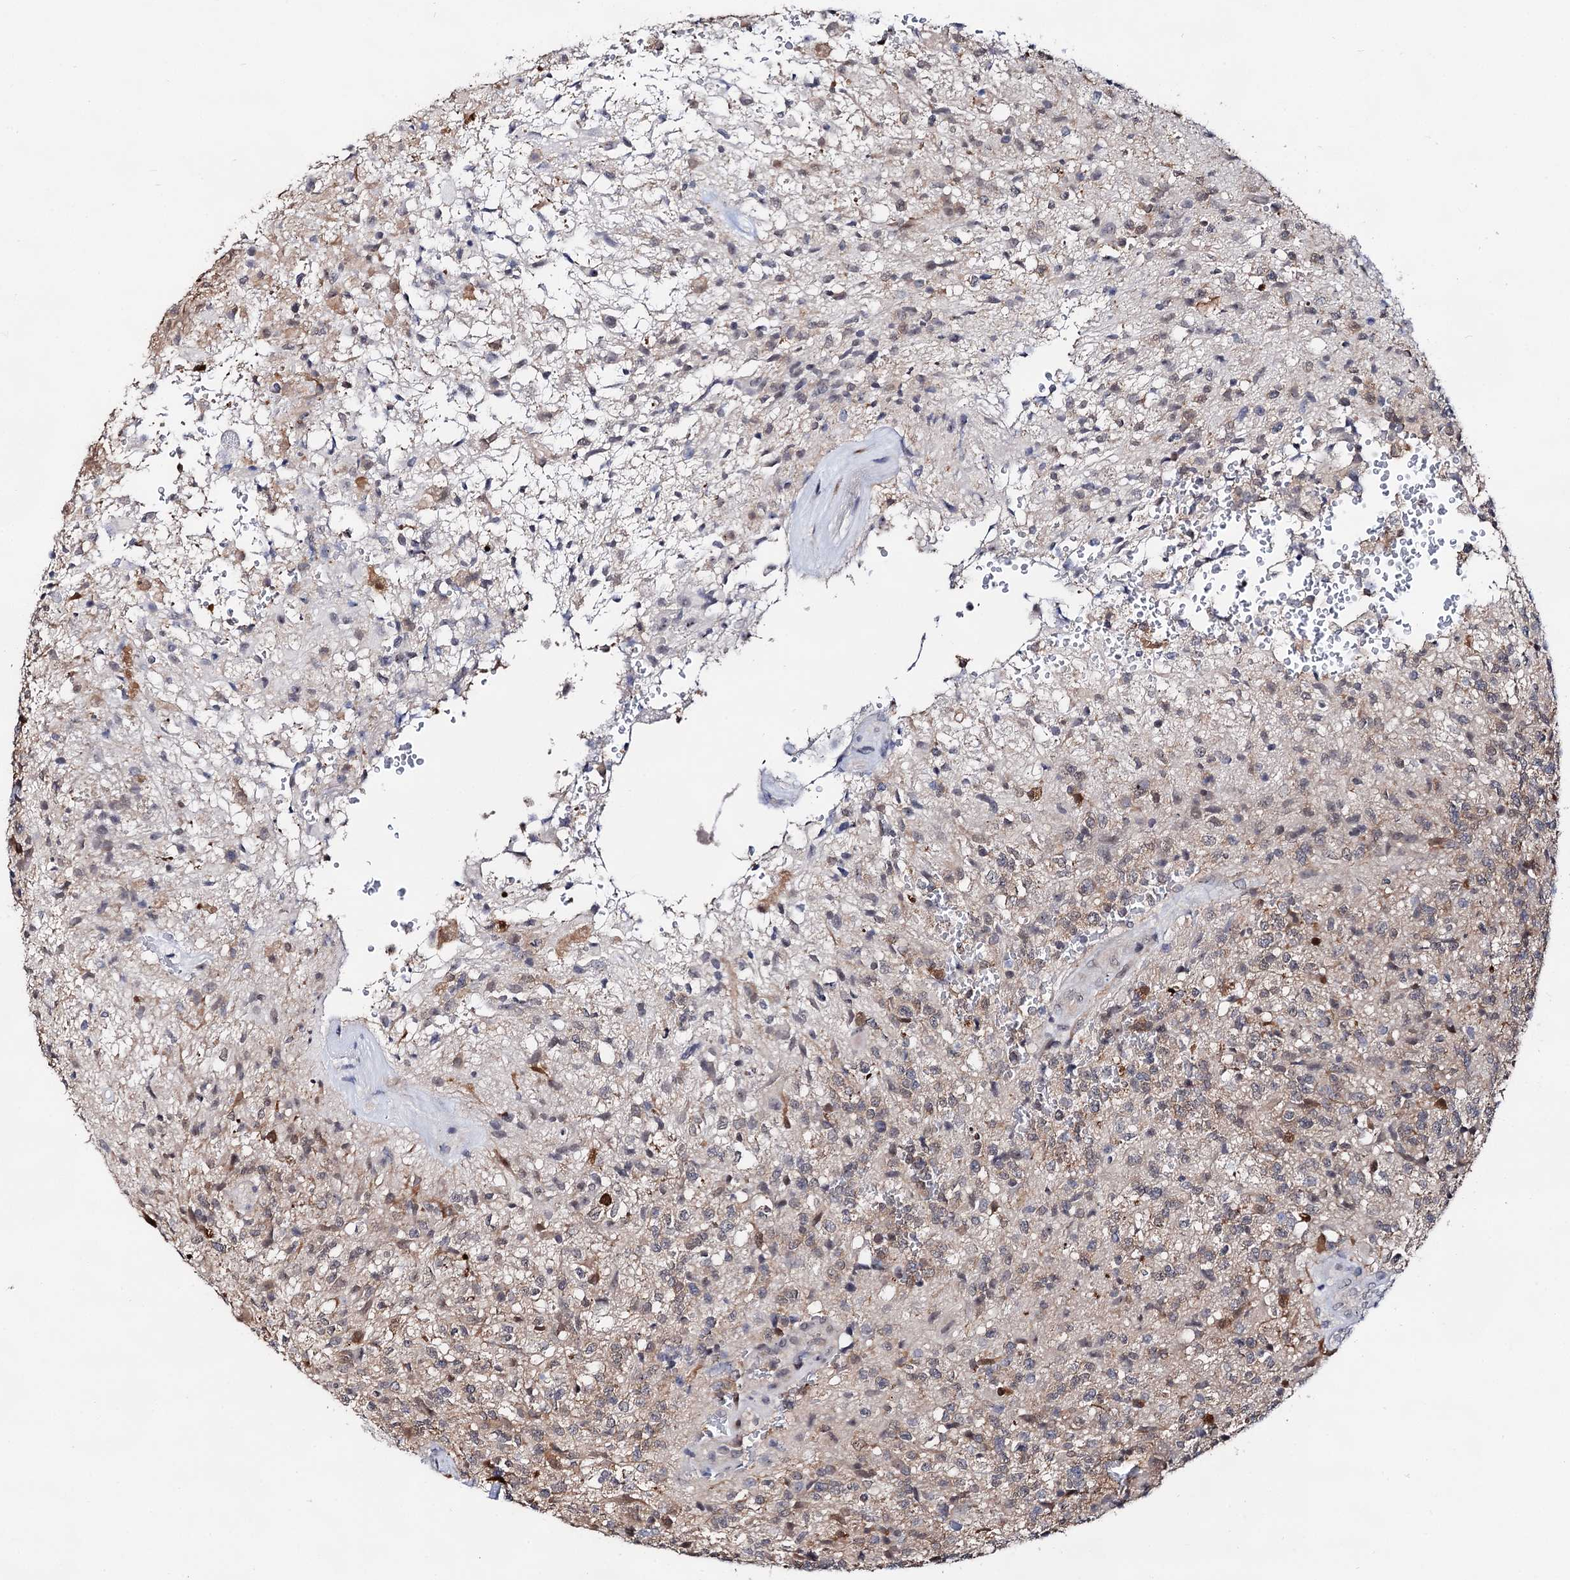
{"staining": {"intensity": "weak", "quantity": "25%-75%", "location": "cytoplasmic/membranous,nuclear"}, "tissue": "glioma", "cell_type": "Tumor cells", "image_type": "cancer", "snomed": [{"axis": "morphology", "description": "Glioma, malignant, High grade"}, {"axis": "topography", "description": "Brain"}], "caption": "IHC histopathology image of neoplastic tissue: malignant glioma (high-grade) stained using immunohistochemistry displays low levels of weak protein expression localized specifically in the cytoplasmic/membranous and nuclear of tumor cells, appearing as a cytoplasmic/membranous and nuclear brown color.", "gene": "CAPRIN2", "patient": {"sex": "male", "age": 56}}